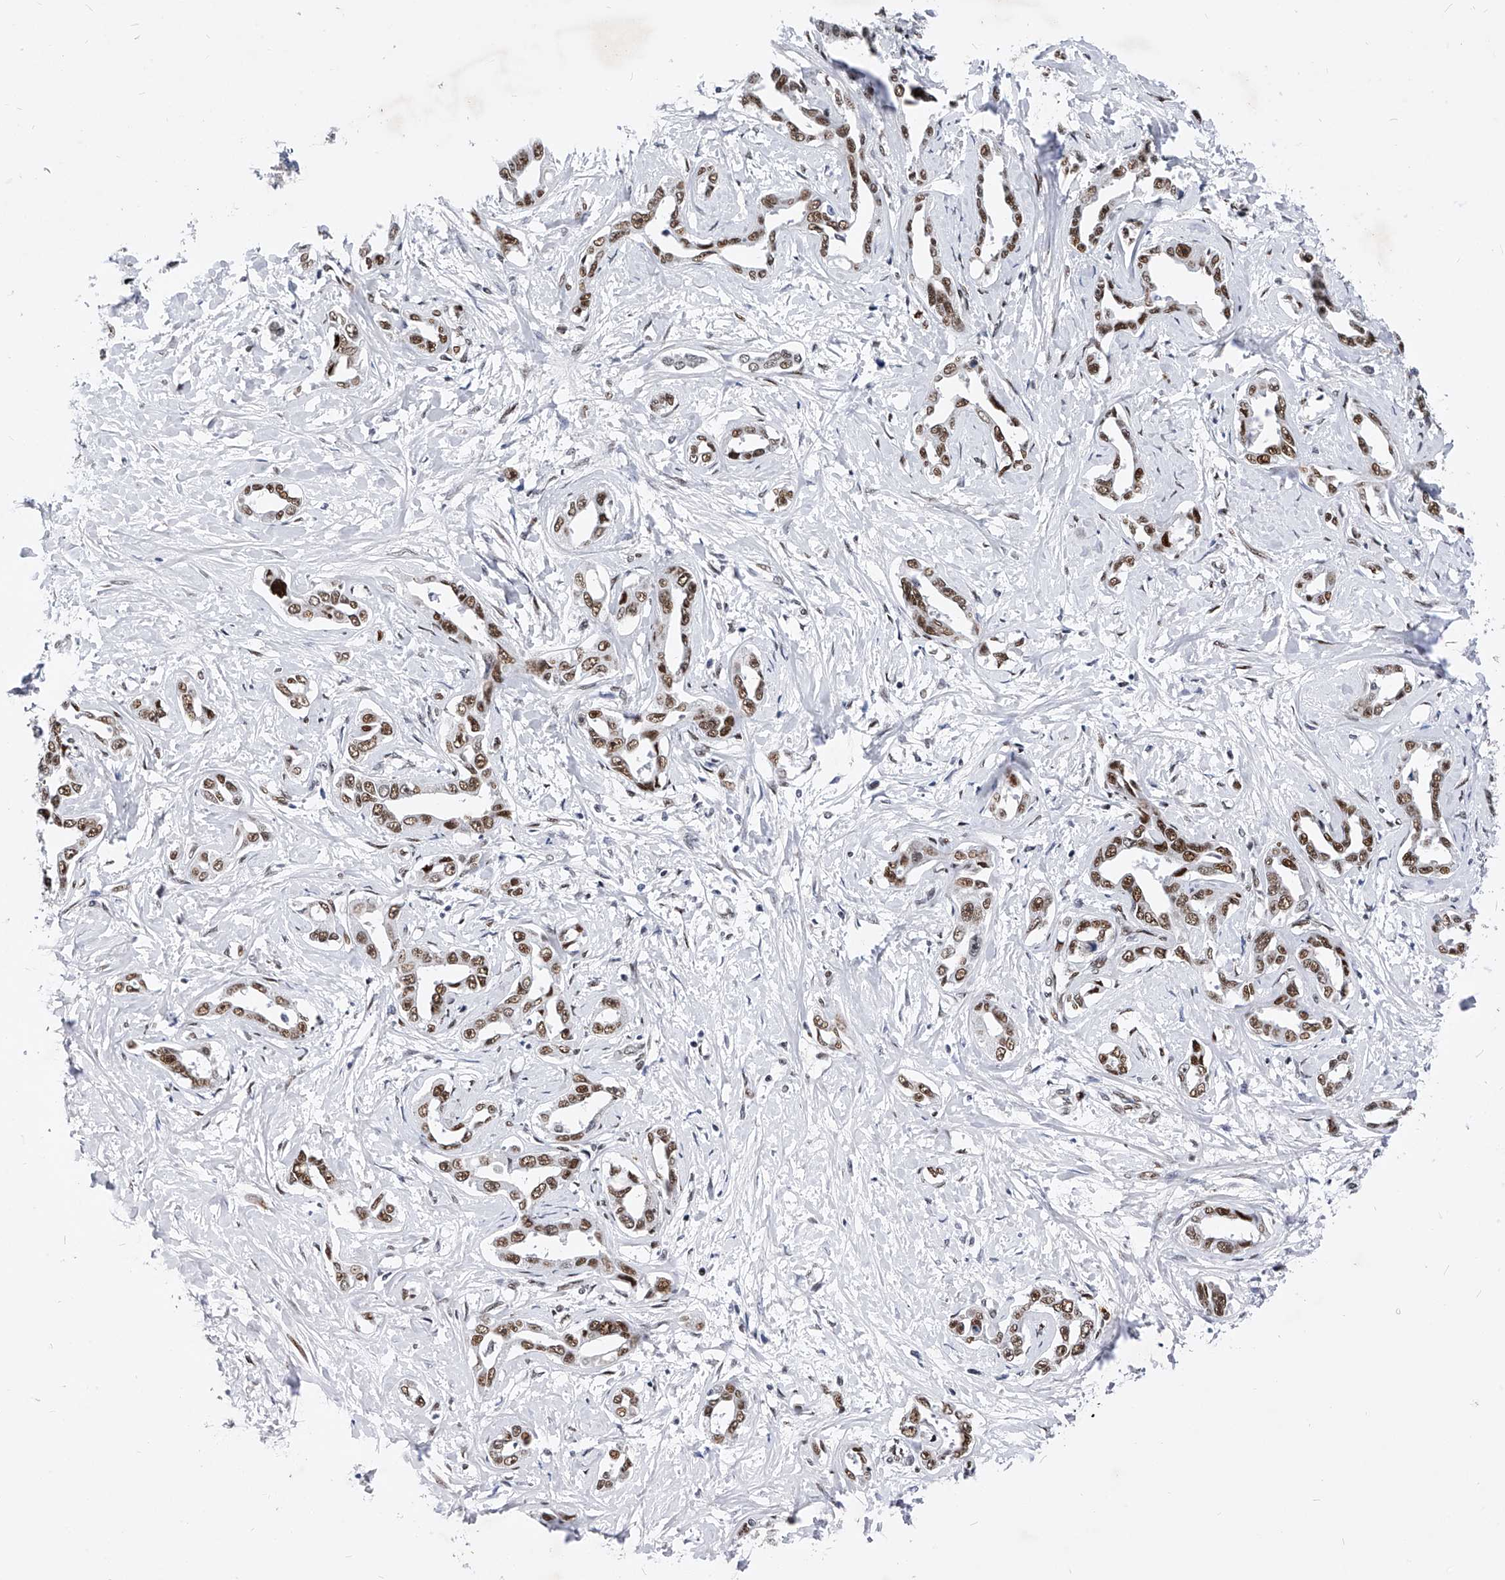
{"staining": {"intensity": "moderate", "quantity": ">75%", "location": "nuclear"}, "tissue": "liver cancer", "cell_type": "Tumor cells", "image_type": "cancer", "snomed": [{"axis": "morphology", "description": "Cholangiocarcinoma"}, {"axis": "topography", "description": "Liver"}], "caption": "A brown stain shows moderate nuclear positivity of a protein in human cholangiocarcinoma (liver) tumor cells.", "gene": "TESK2", "patient": {"sex": "male", "age": 59}}